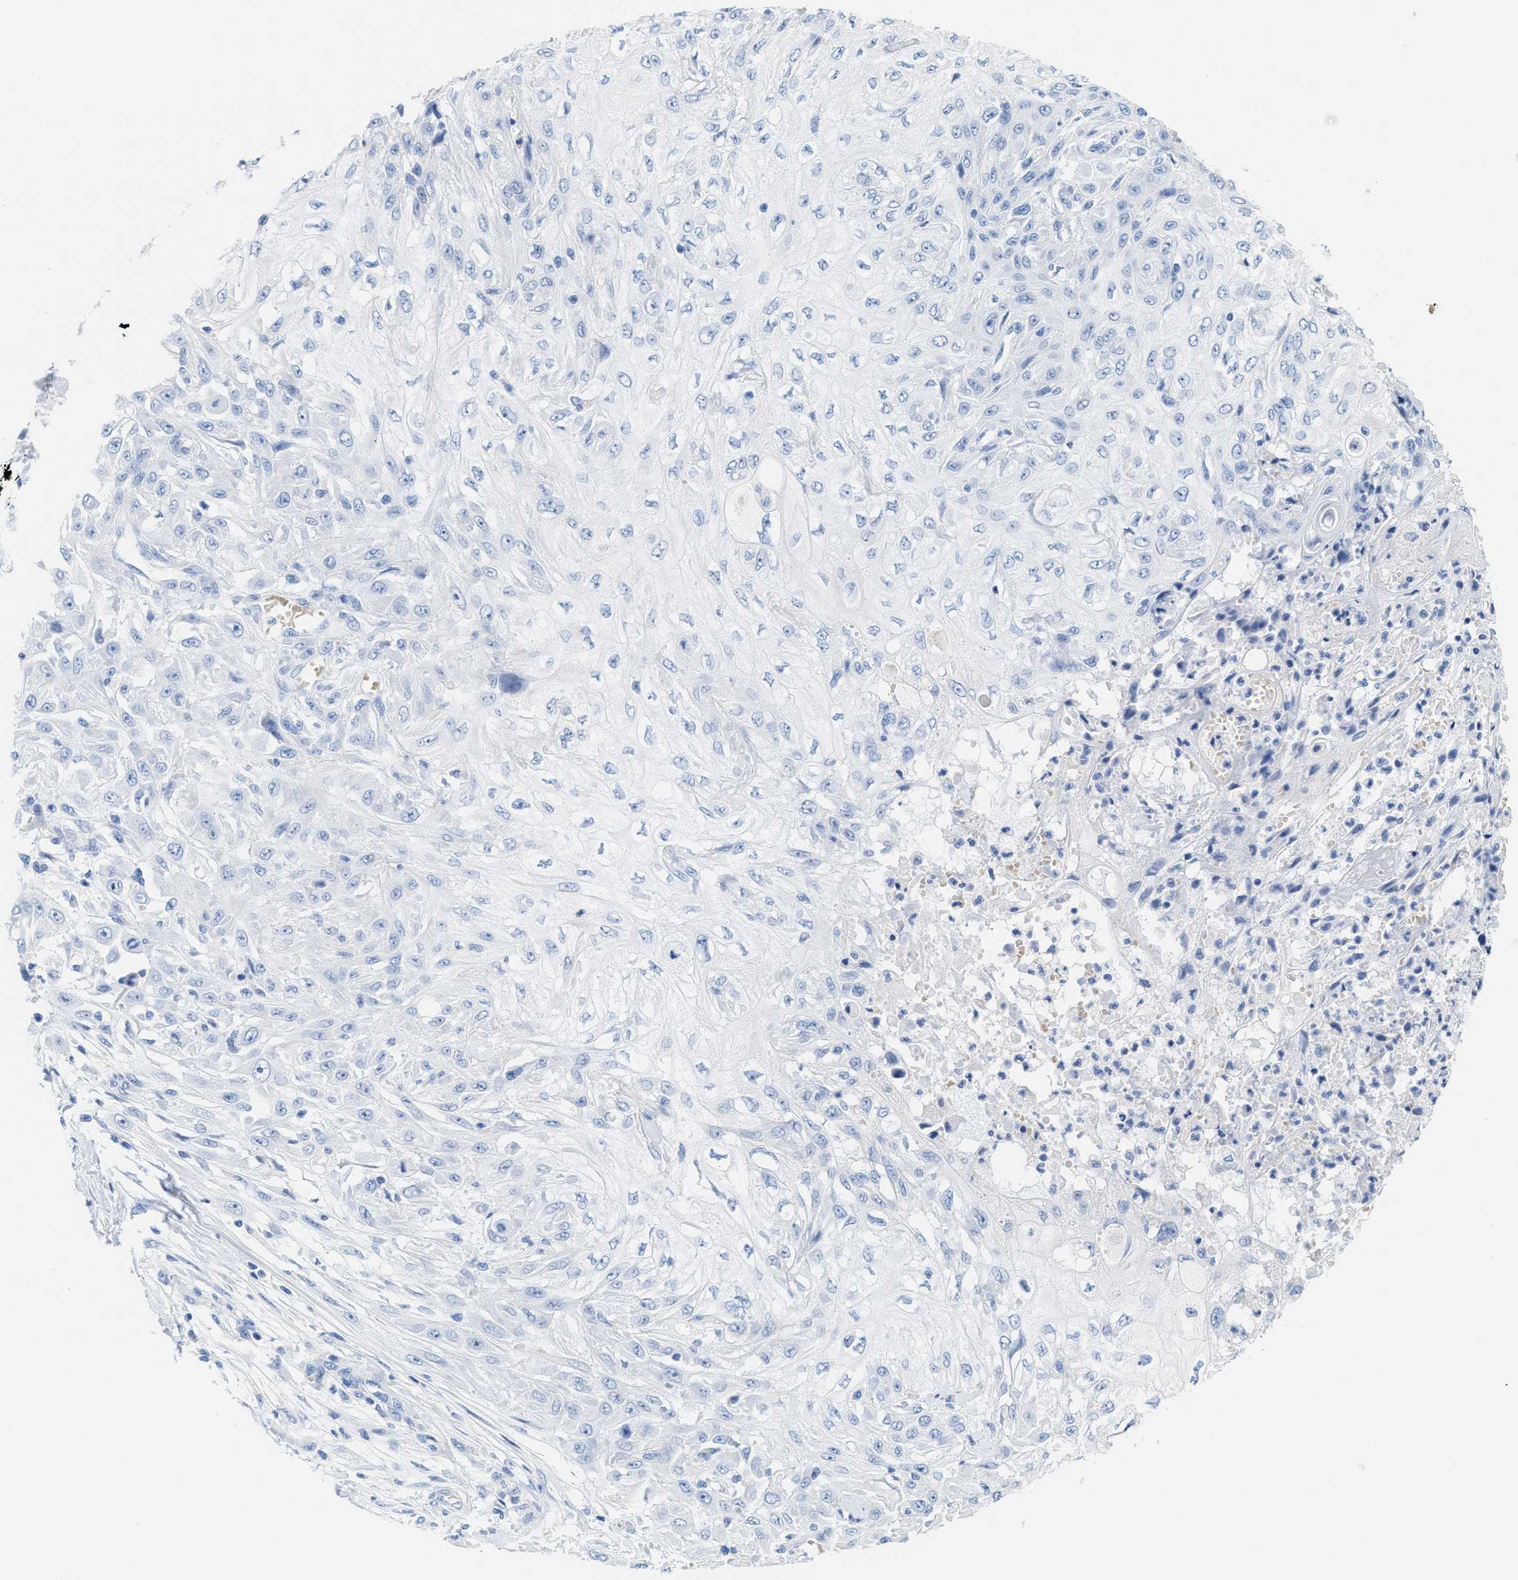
{"staining": {"intensity": "negative", "quantity": "none", "location": "none"}, "tissue": "skin cancer", "cell_type": "Tumor cells", "image_type": "cancer", "snomed": [{"axis": "morphology", "description": "Squamous cell carcinoma, NOS"}, {"axis": "morphology", "description": "Squamous cell carcinoma, metastatic, NOS"}, {"axis": "topography", "description": "Skin"}, {"axis": "topography", "description": "Lymph node"}], "caption": "Skin metastatic squamous cell carcinoma was stained to show a protein in brown. There is no significant staining in tumor cells.", "gene": "ANKFN1", "patient": {"sex": "male", "age": 75}}